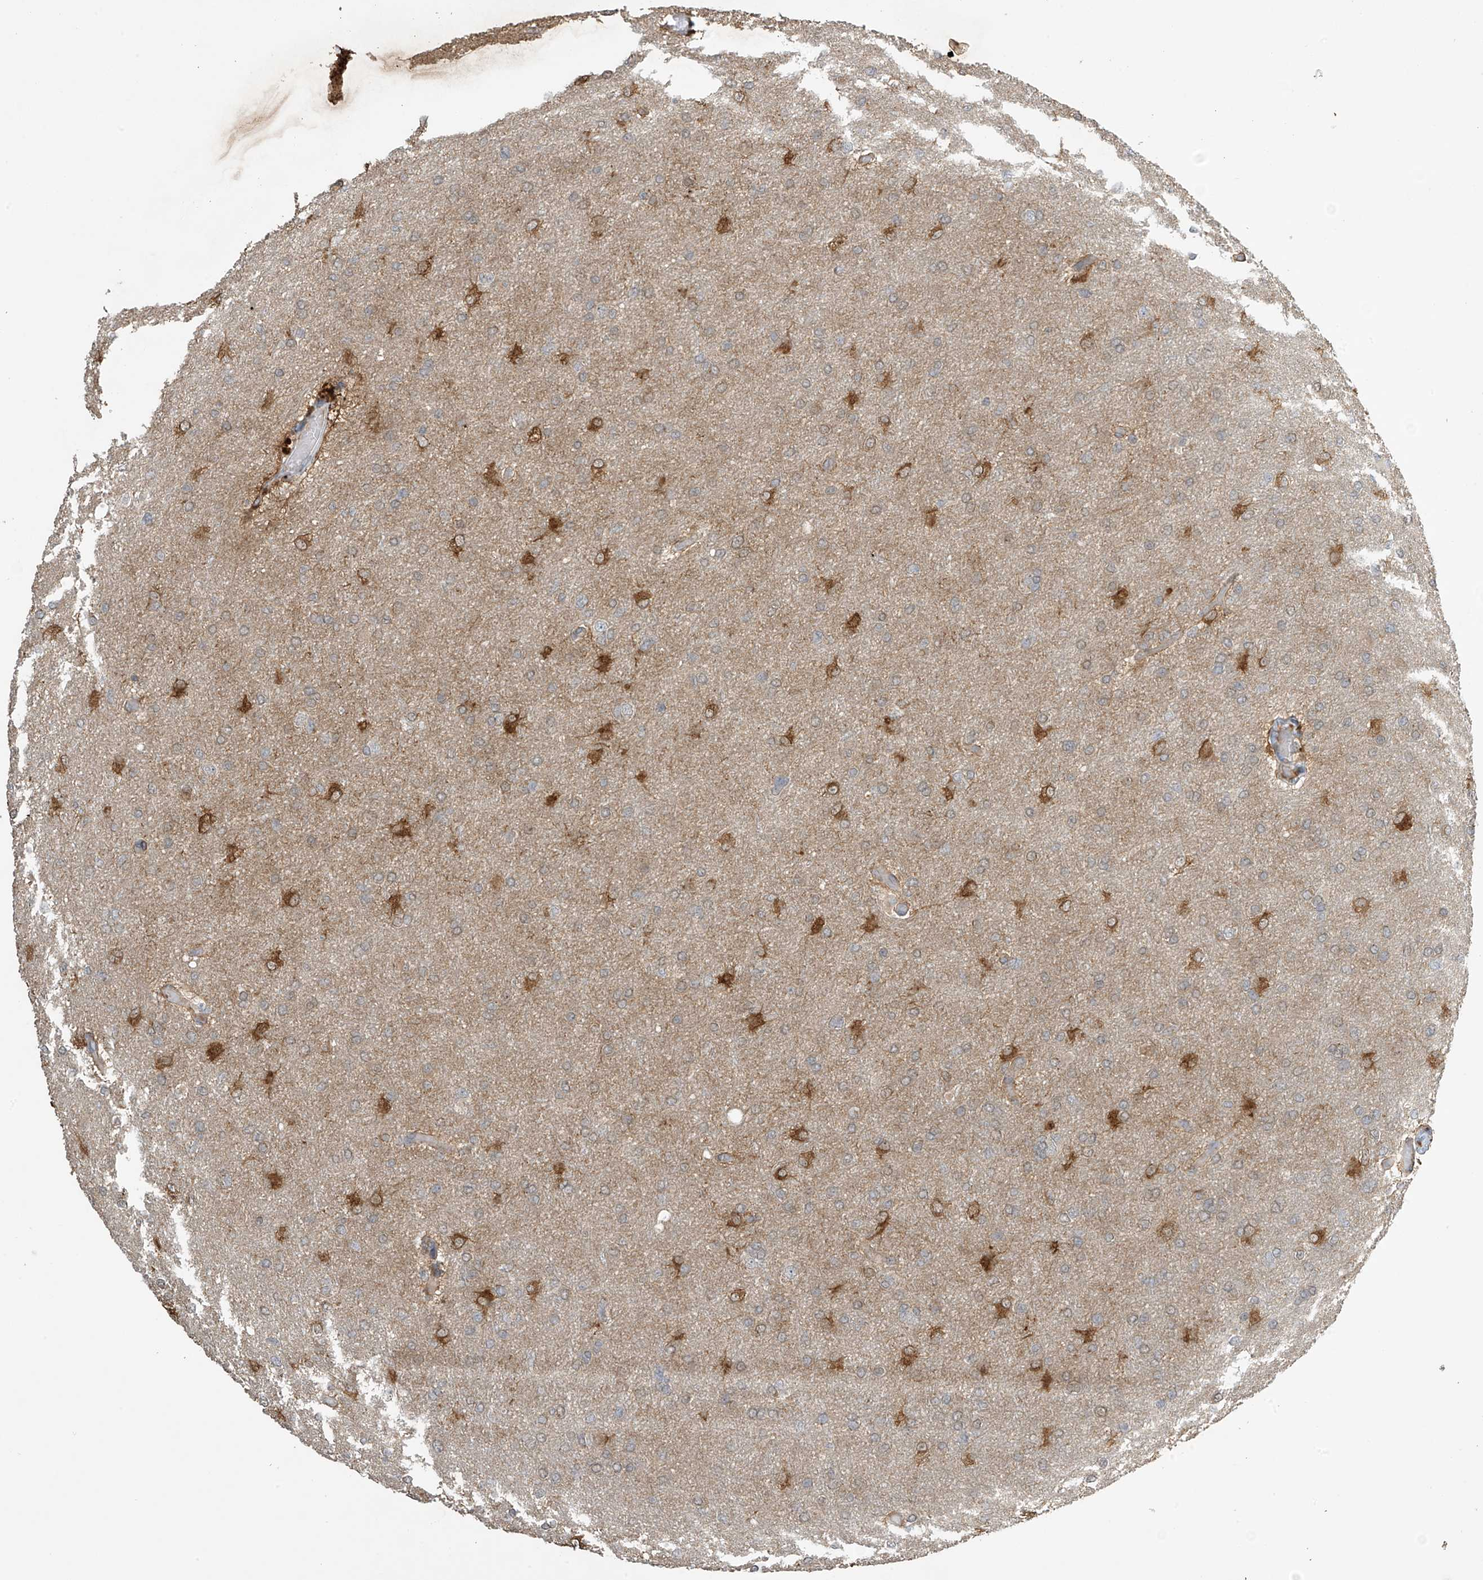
{"staining": {"intensity": "weak", "quantity": ">75%", "location": "cytoplasmic/membranous"}, "tissue": "glioma", "cell_type": "Tumor cells", "image_type": "cancer", "snomed": [{"axis": "morphology", "description": "Glioma, malignant, High grade"}, {"axis": "topography", "description": "Cerebral cortex"}], "caption": "This is a histology image of immunohistochemistry (IHC) staining of glioma, which shows weak expression in the cytoplasmic/membranous of tumor cells.", "gene": "SLFN14", "patient": {"sex": "female", "age": 36}}